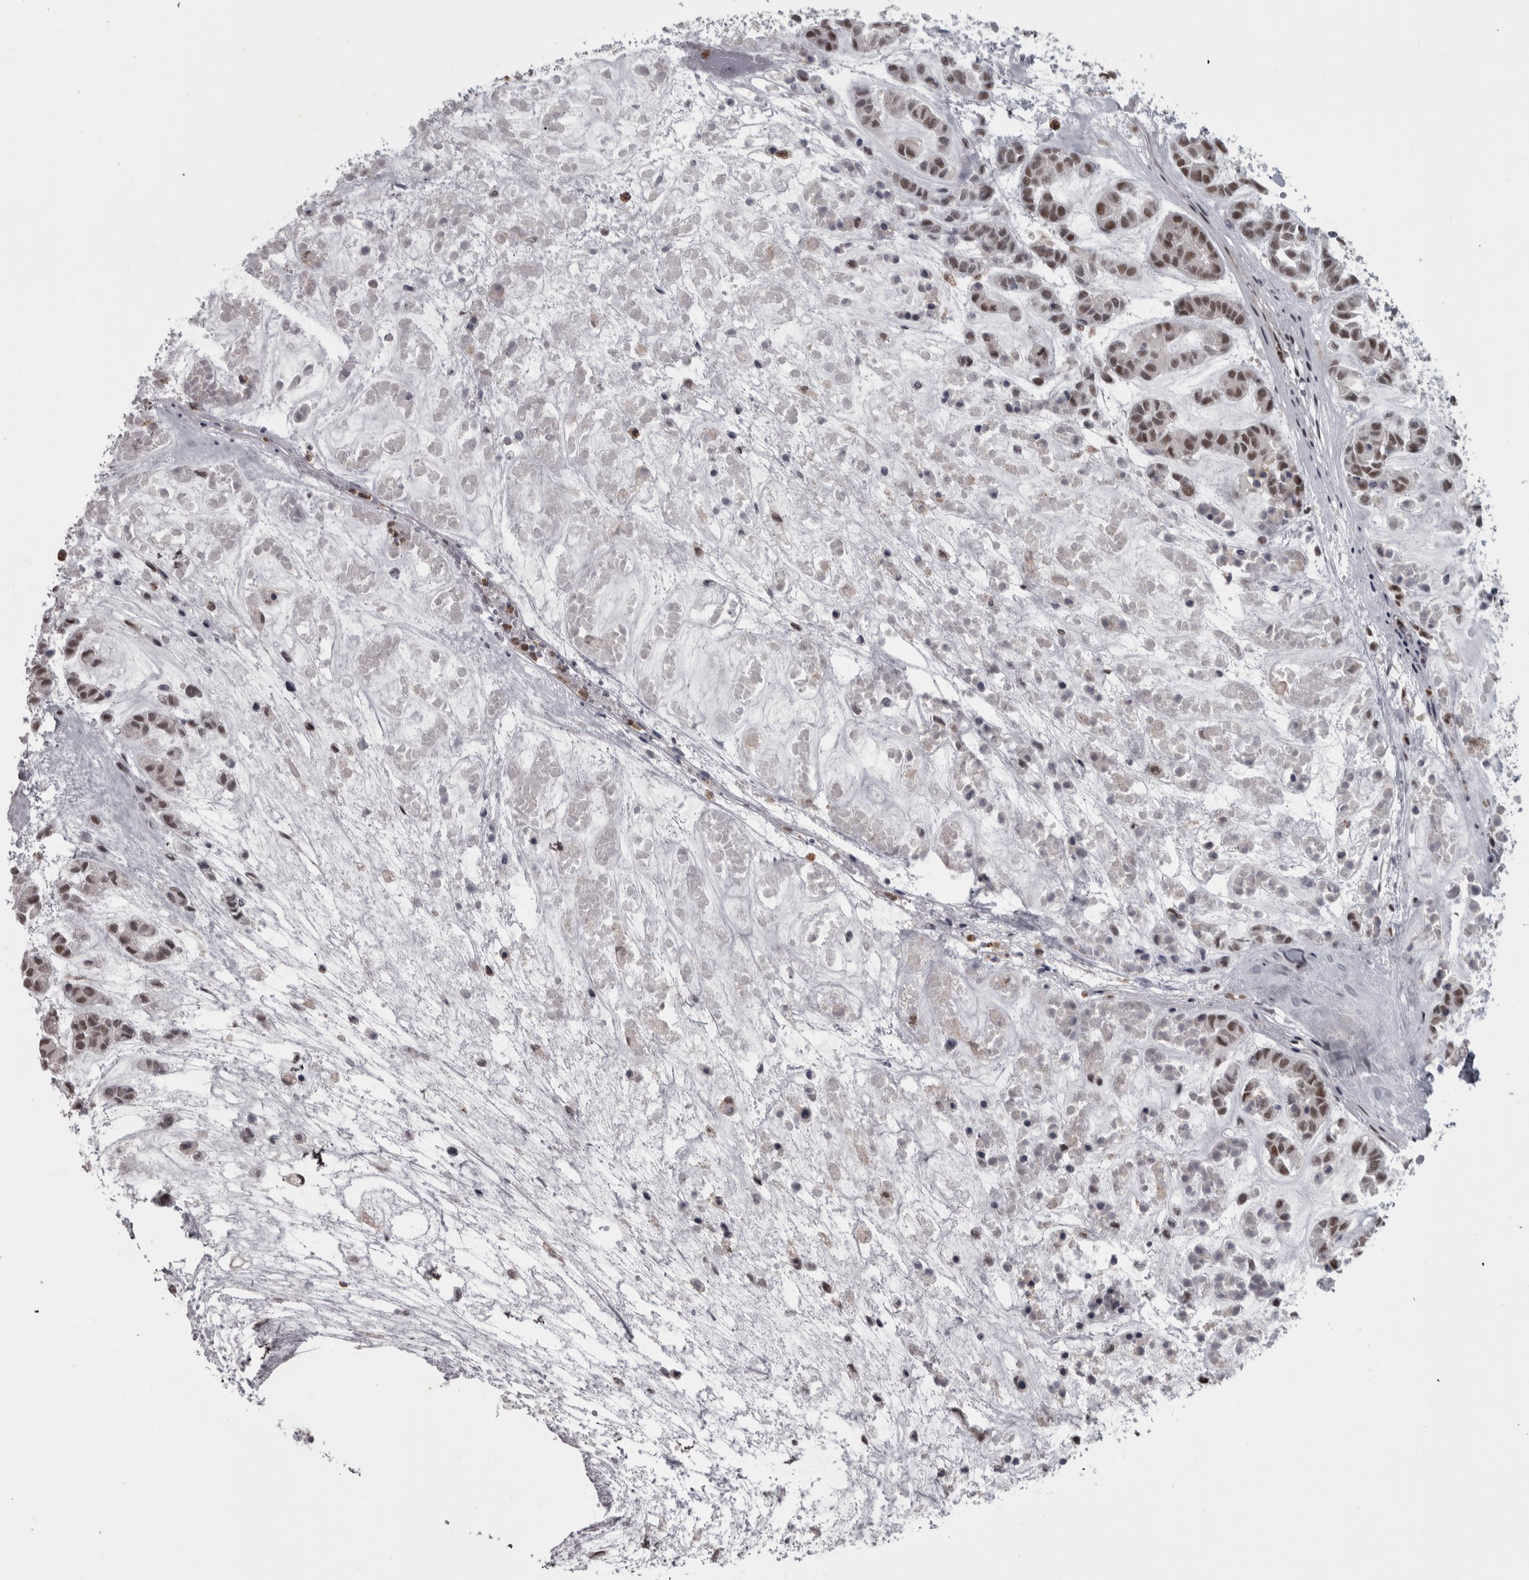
{"staining": {"intensity": "moderate", "quantity": ">75%", "location": "nuclear"}, "tissue": "head and neck cancer", "cell_type": "Tumor cells", "image_type": "cancer", "snomed": [{"axis": "morphology", "description": "Adenocarcinoma, NOS"}, {"axis": "morphology", "description": "Adenoma, NOS"}, {"axis": "topography", "description": "Head-Neck"}], "caption": "Immunohistochemistry staining of head and neck cancer, which displays medium levels of moderate nuclear positivity in about >75% of tumor cells indicating moderate nuclear protein expression. The staining was performed using DAB (3,3'-diaminobenzidine) (brown) for protein detection and nuclei were counterstained in hematoxylin (blue).", "gene": "MICU3", "patient": {"sex": "female", "age": 55}}